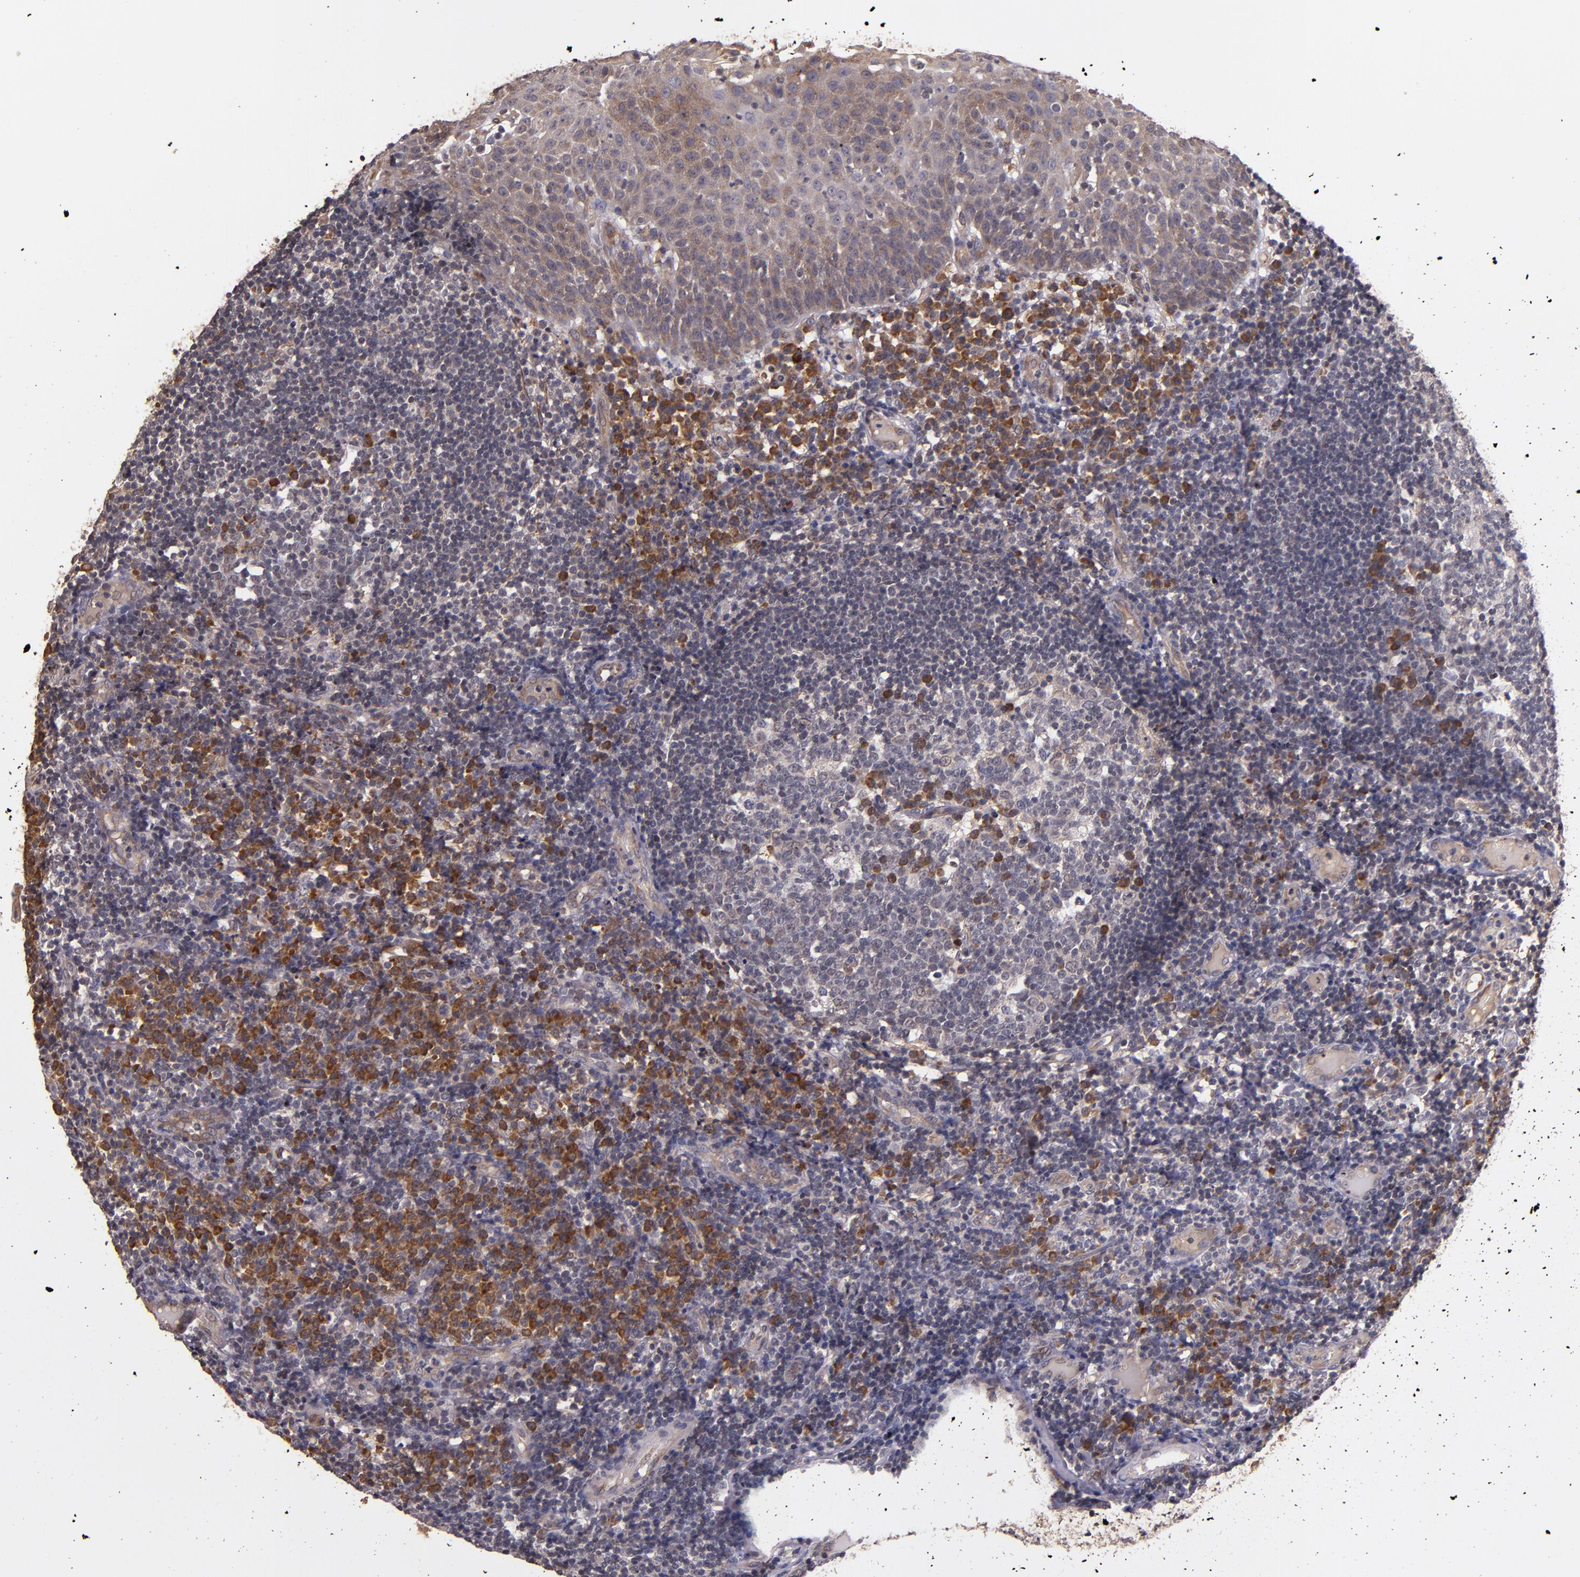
{"staining": {"intensity": "strong", "quantity": "<25%", "location": "cytoplasmic/membranous"}, "tissue": "tonsil", "cell_type": "Germinal center cells", "image_type": "normal", "snomed": [{"axis": "morphology", "description": "Normal tissue, NOS"}, {"axis": "topography", "description": "Tonsil"}], "caption": "Protein staining of benign tonsil exhibits strong cytoplasmic/membranous positivity in about <25% of germinal center cells.", "gene": "PRAF2", "patient": {"sex": "female", "age": 40}}